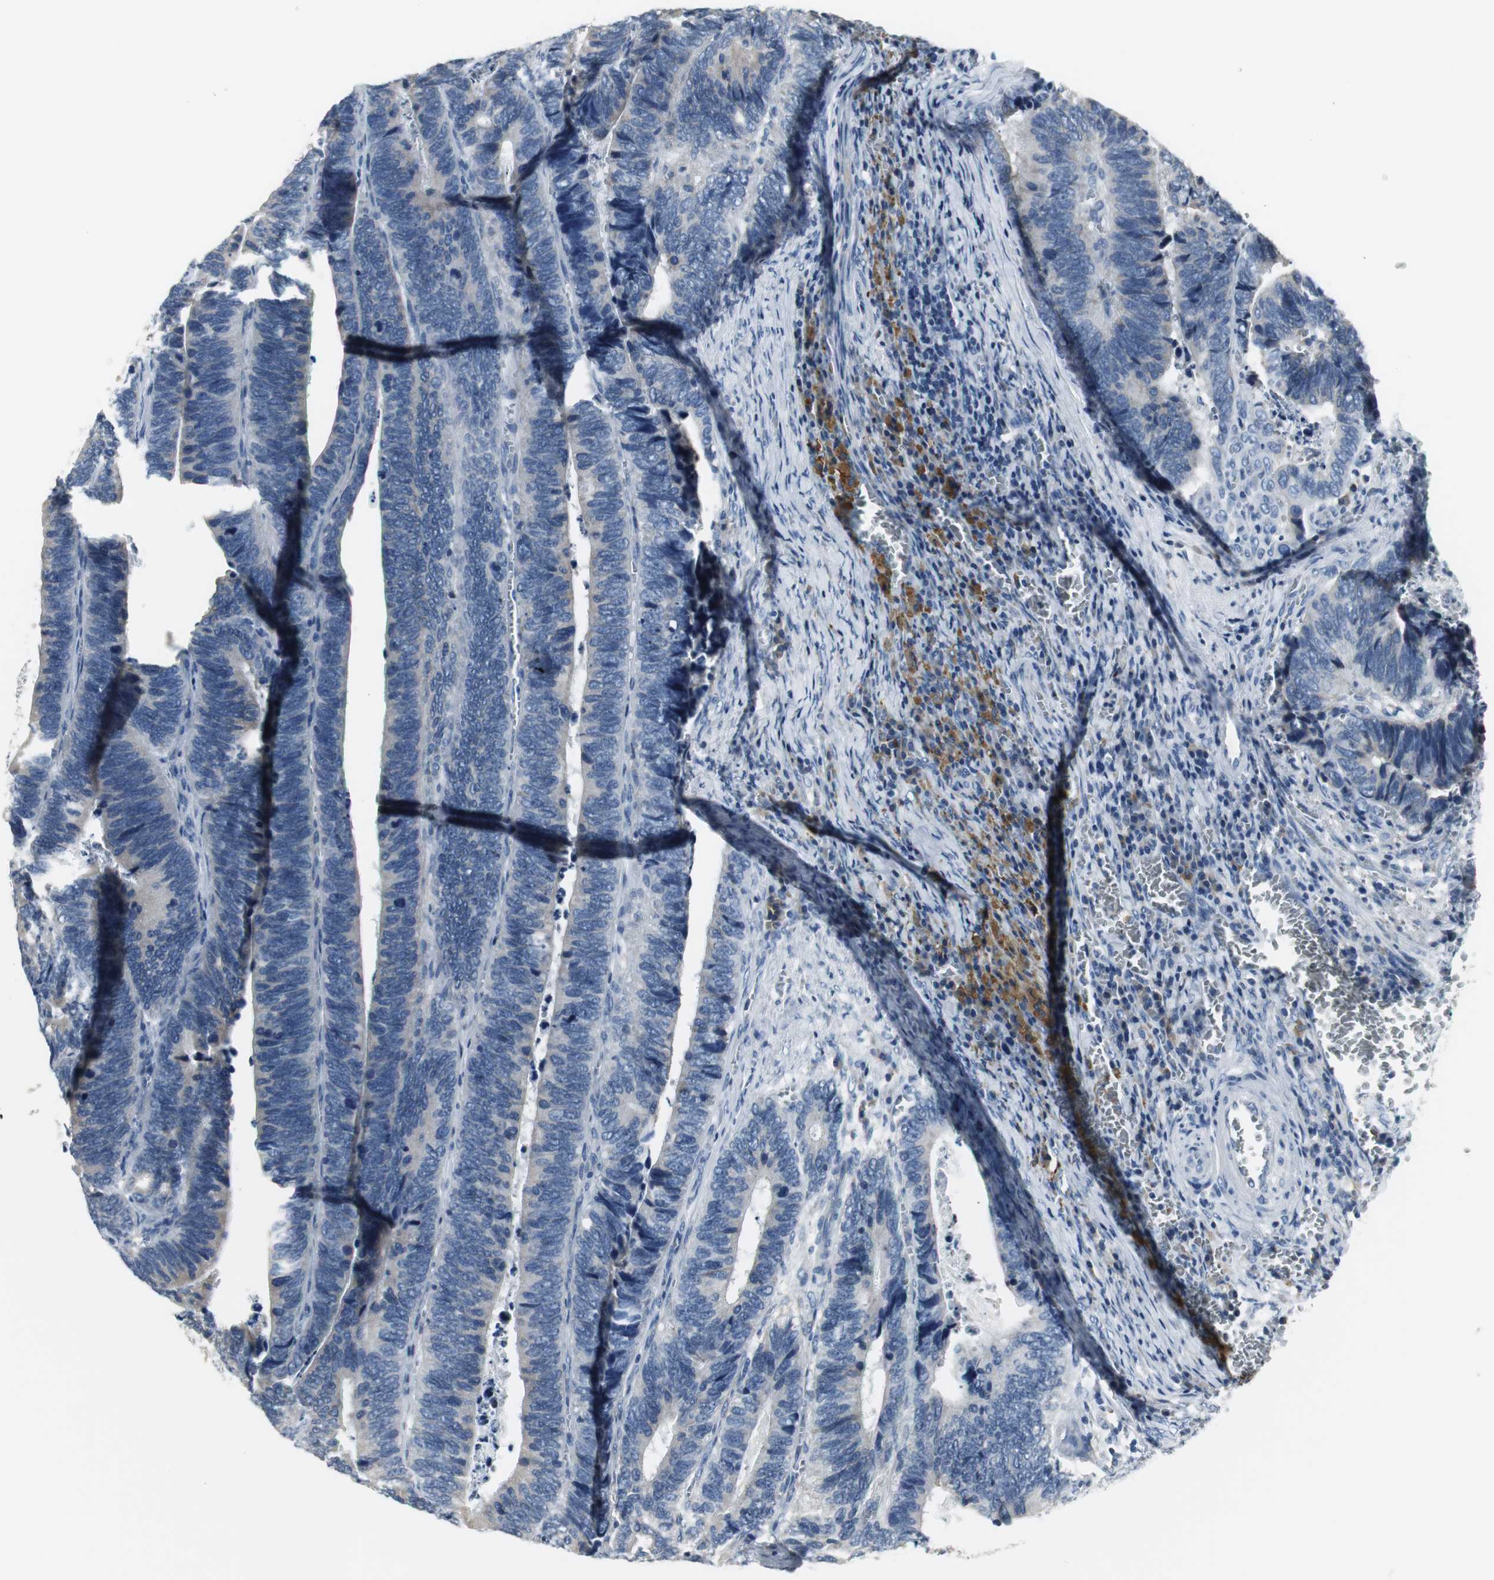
{"staining": {"intensity": "weak", "quantity": "<25%", "location": "cytoplasmic/membranous"}, "tissue": "colorectal cancer", "cell_type": "Tumor cells", "image_type": "cancer", "snomed": [{"axis": "morphology", "description": "Adenocarcinoma, NOS"}, {"axis": "topography", "description": "Colon"}], "caption": "Image shows no significant protein staining in tumor cells of colorectal cancer (adenocarcinoma).", "gene": "SLC2A5", "patient": {"sex": "male", "age": 72}}